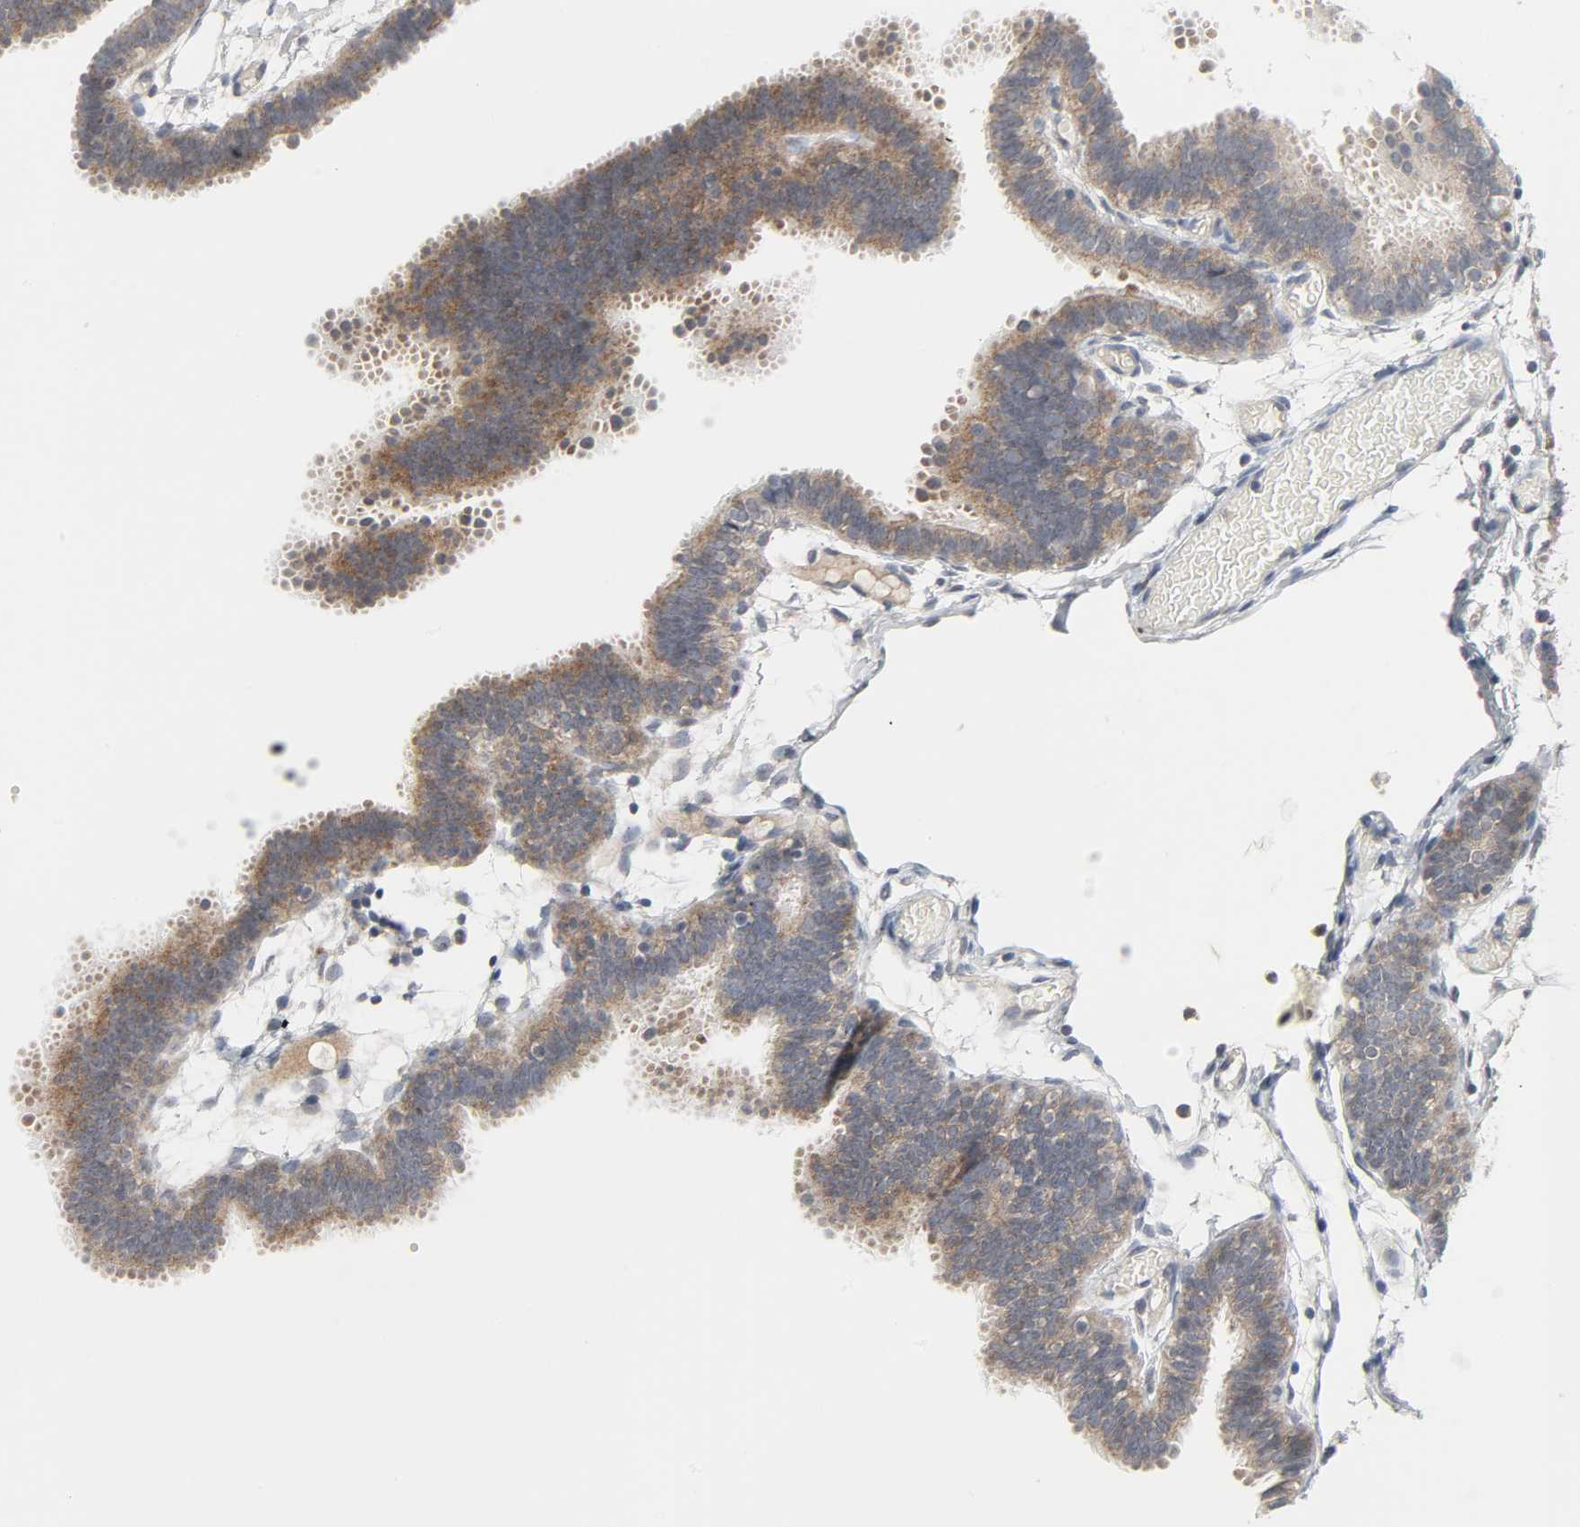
{"staining": {"intensity": "moderate", "quantity": ">75%", "location": "cytoplasmic/membranous"}, "tissue": "fallopian tube", "cell_type": "Glandular cells", "image_type": "normal", "snomed": [{"axis": "morphology", "description": "Normal tissue, NOS"}, {"axis": "topography", "description": "Fallopian tube"}], "caption": "A medium amount of moderate cytoplasmic/membranous positivity is present in about >75% of glandular cells in unremarkable fallopian tube.", "gene": "CLIP1", "patient": {"sex": "female", "age": 29}}